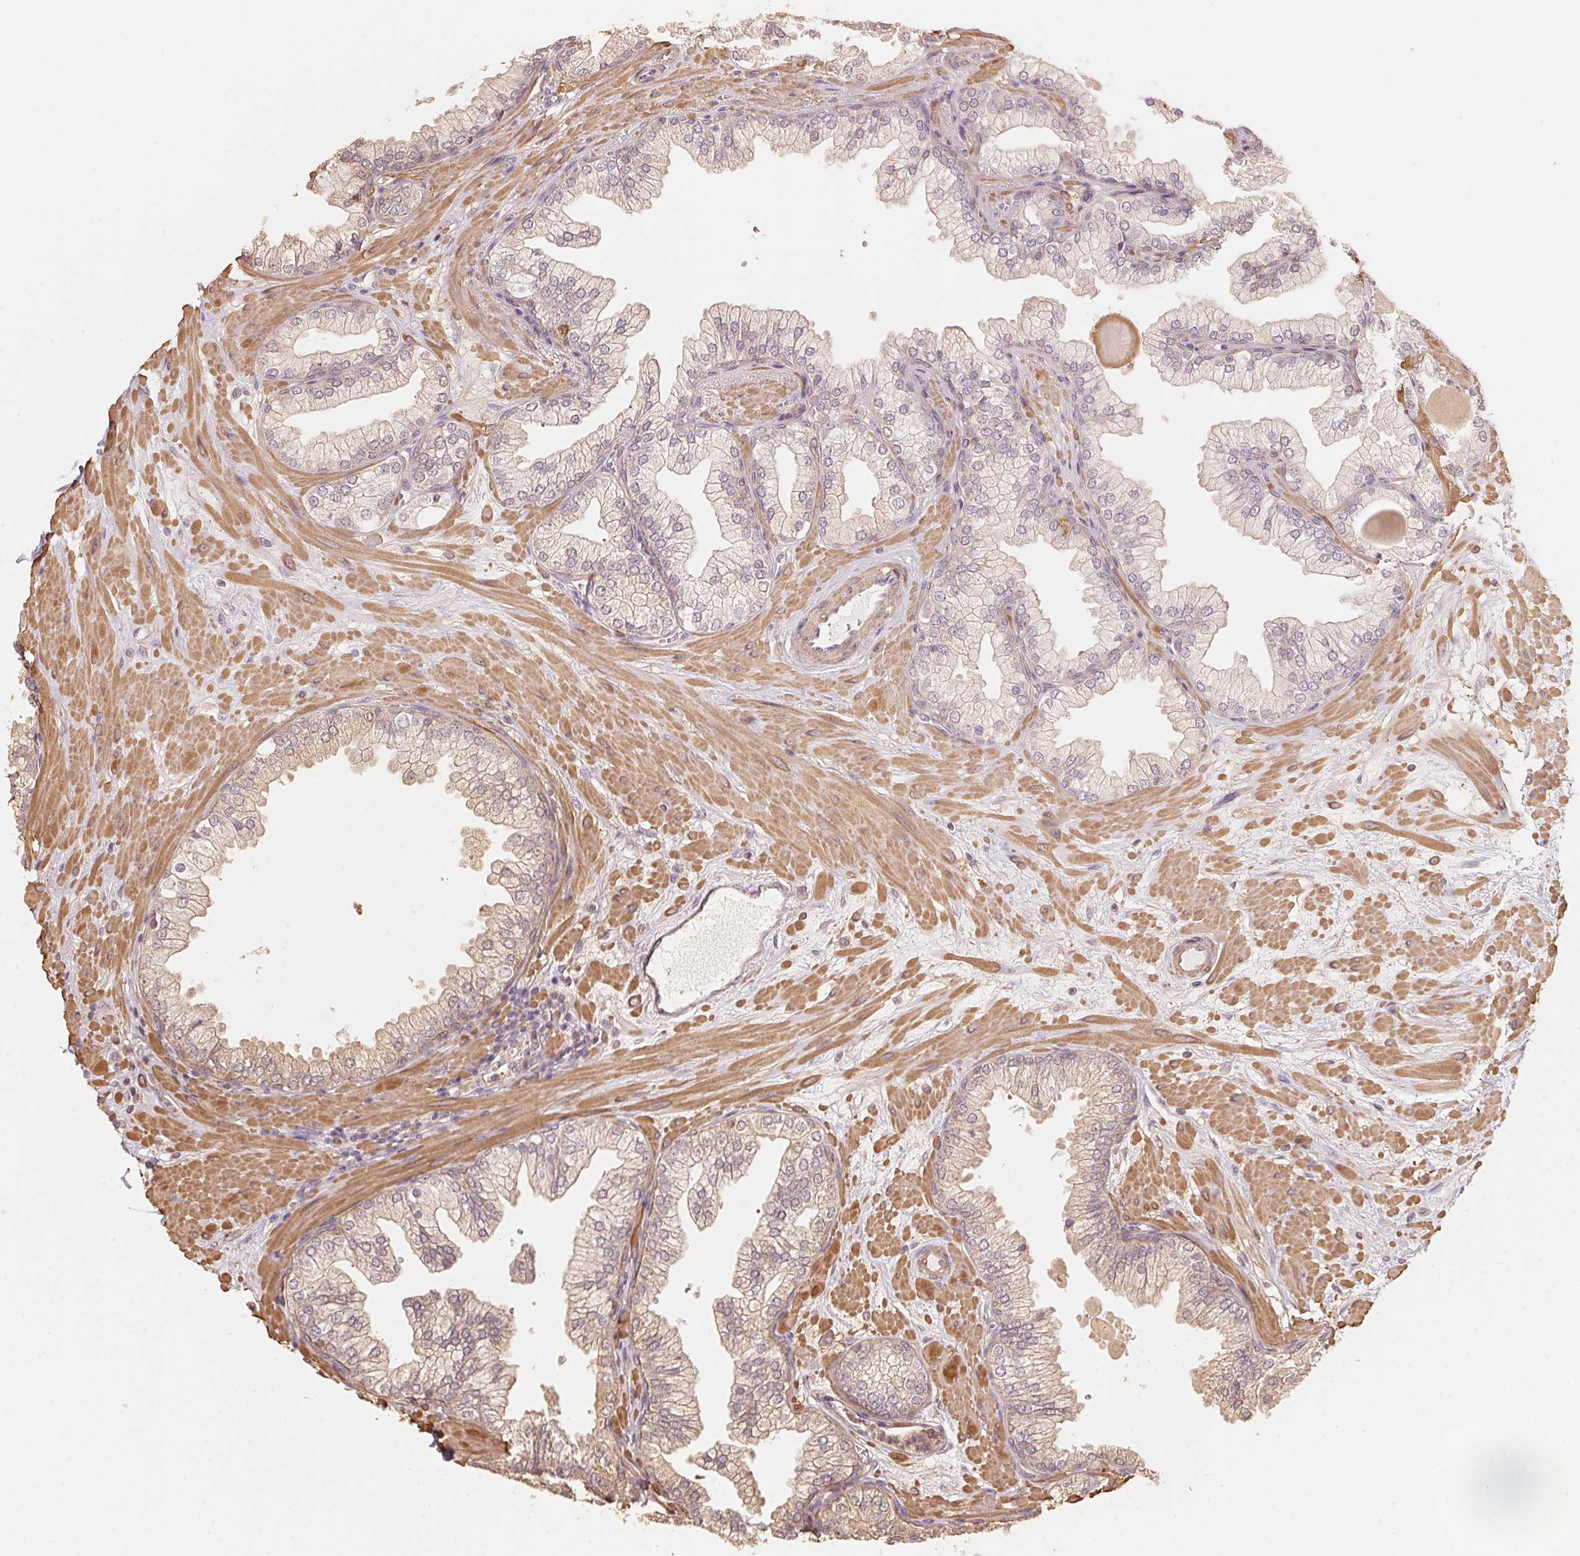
{"staining": {"intensity": "weak", "quantity": ">75%", "location": "cytoplasmic/membranous"}, "tissue": "prostate", "cell_type": "Glandular cells", "image_type": "normal", "snomed": [{"axis": "morphology", "description": "Normal tissue, NOS"}, {"axis": "topography", "description": "Prostate"}, {"axis": "topography", "description": "Peripheral nerve tissue"}], "caption": "The histopathology image shows a brown stain indicating the presence of a protein in the cytoplasmic/membranous of glandular cells in prostate.", "gene": "QDPR", "patient": {"sex": "male", "age": 61}}